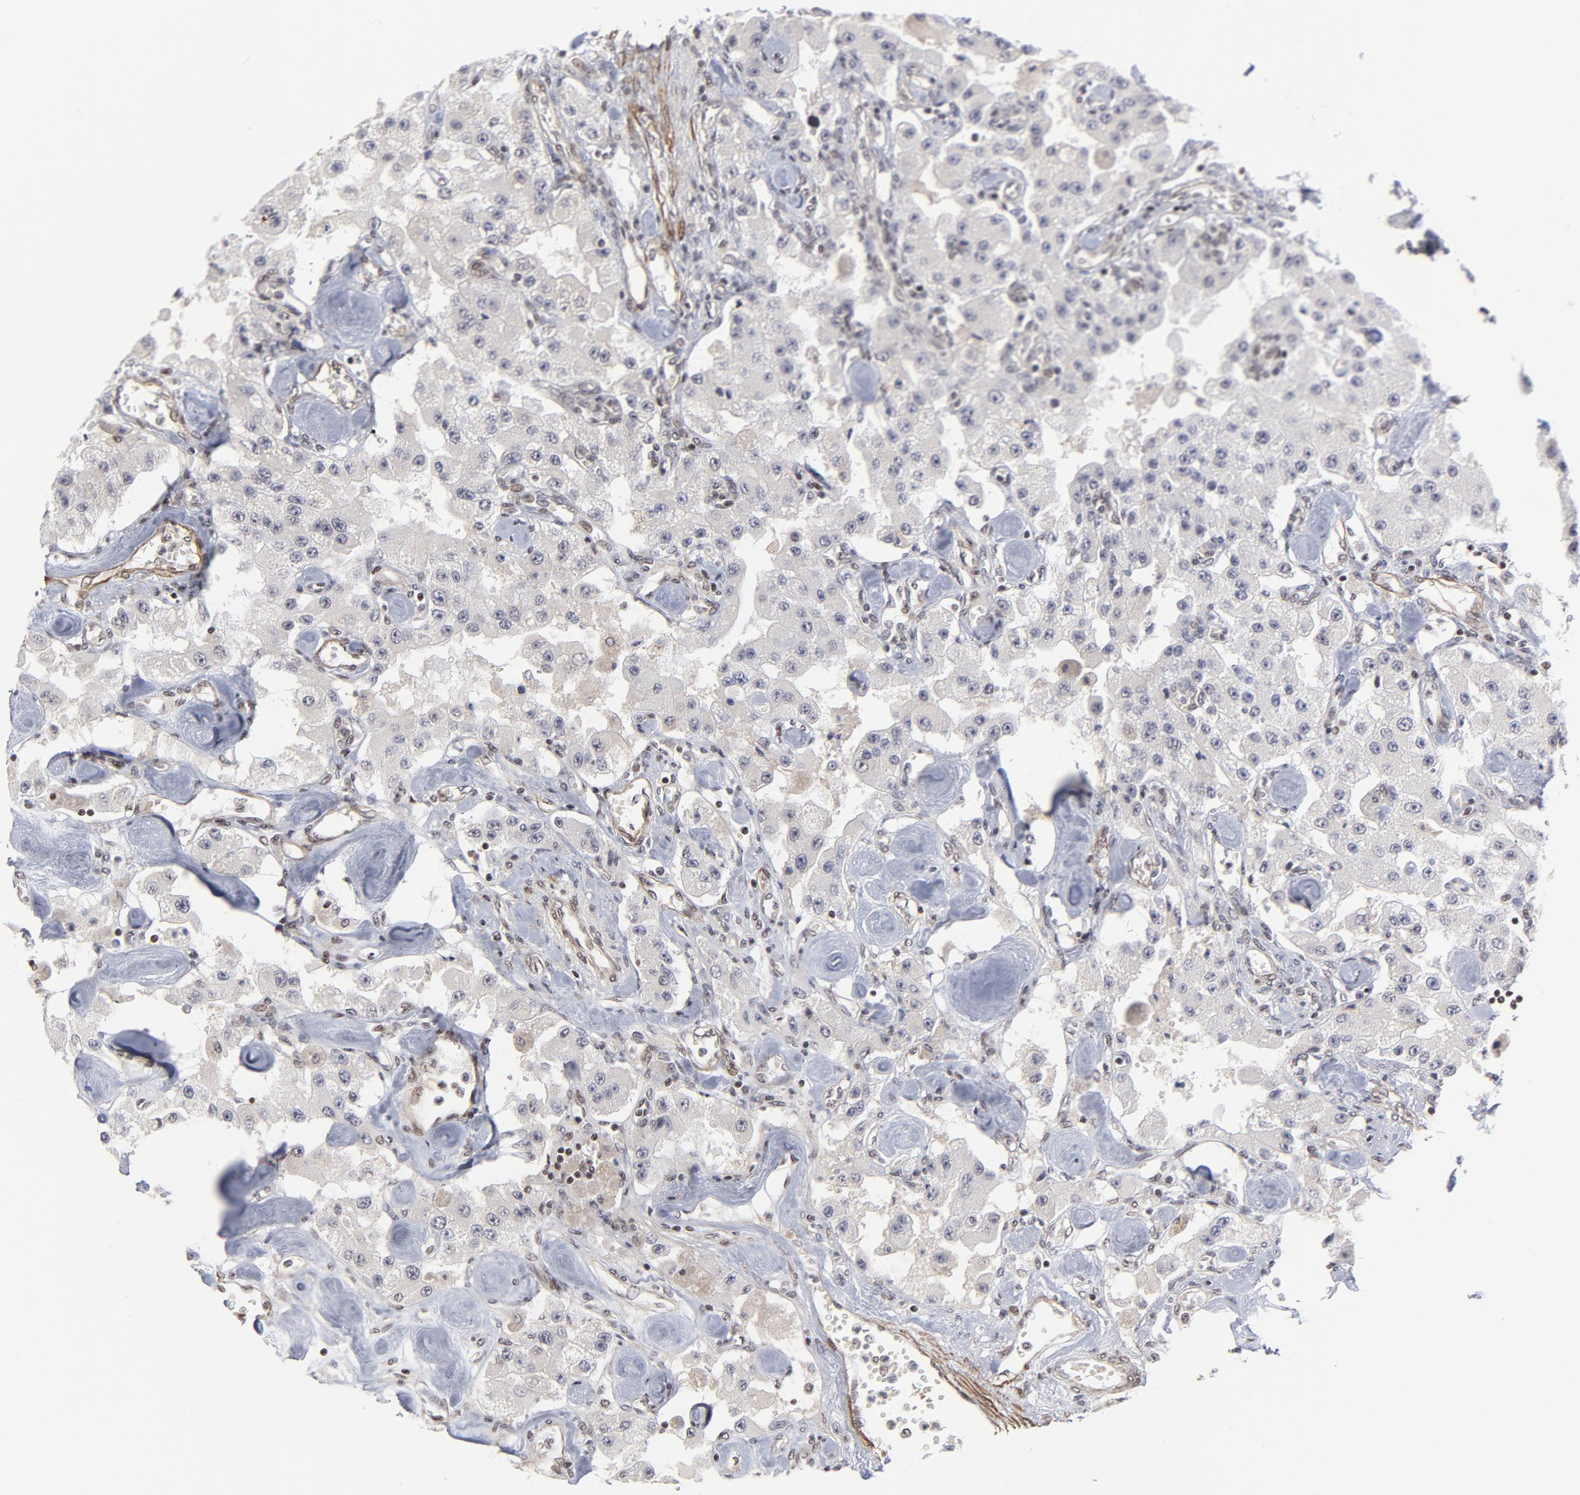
{"staining": {"intensity": "strong", "quantity": "<25%", "location": "nuclear"}, "tissue": "carcinoid", "cell_type": "Tumor cells", "image_type": "cancer", "snomed": [{"axis": "morphology", "description": "Carcinoid, malignant, NOS"}, {"axis": "topography", "description": "Pancreas"}], "caption": "Protein expression by immunohistochemistry (IHC) demonstrates strong nuclear staining in approximately <25% of tumor cells in carcinoid (malignant). Nuclei are stained in blue.", "gene": "CTCF", "patient": {"sex": "male", "age": 41}}